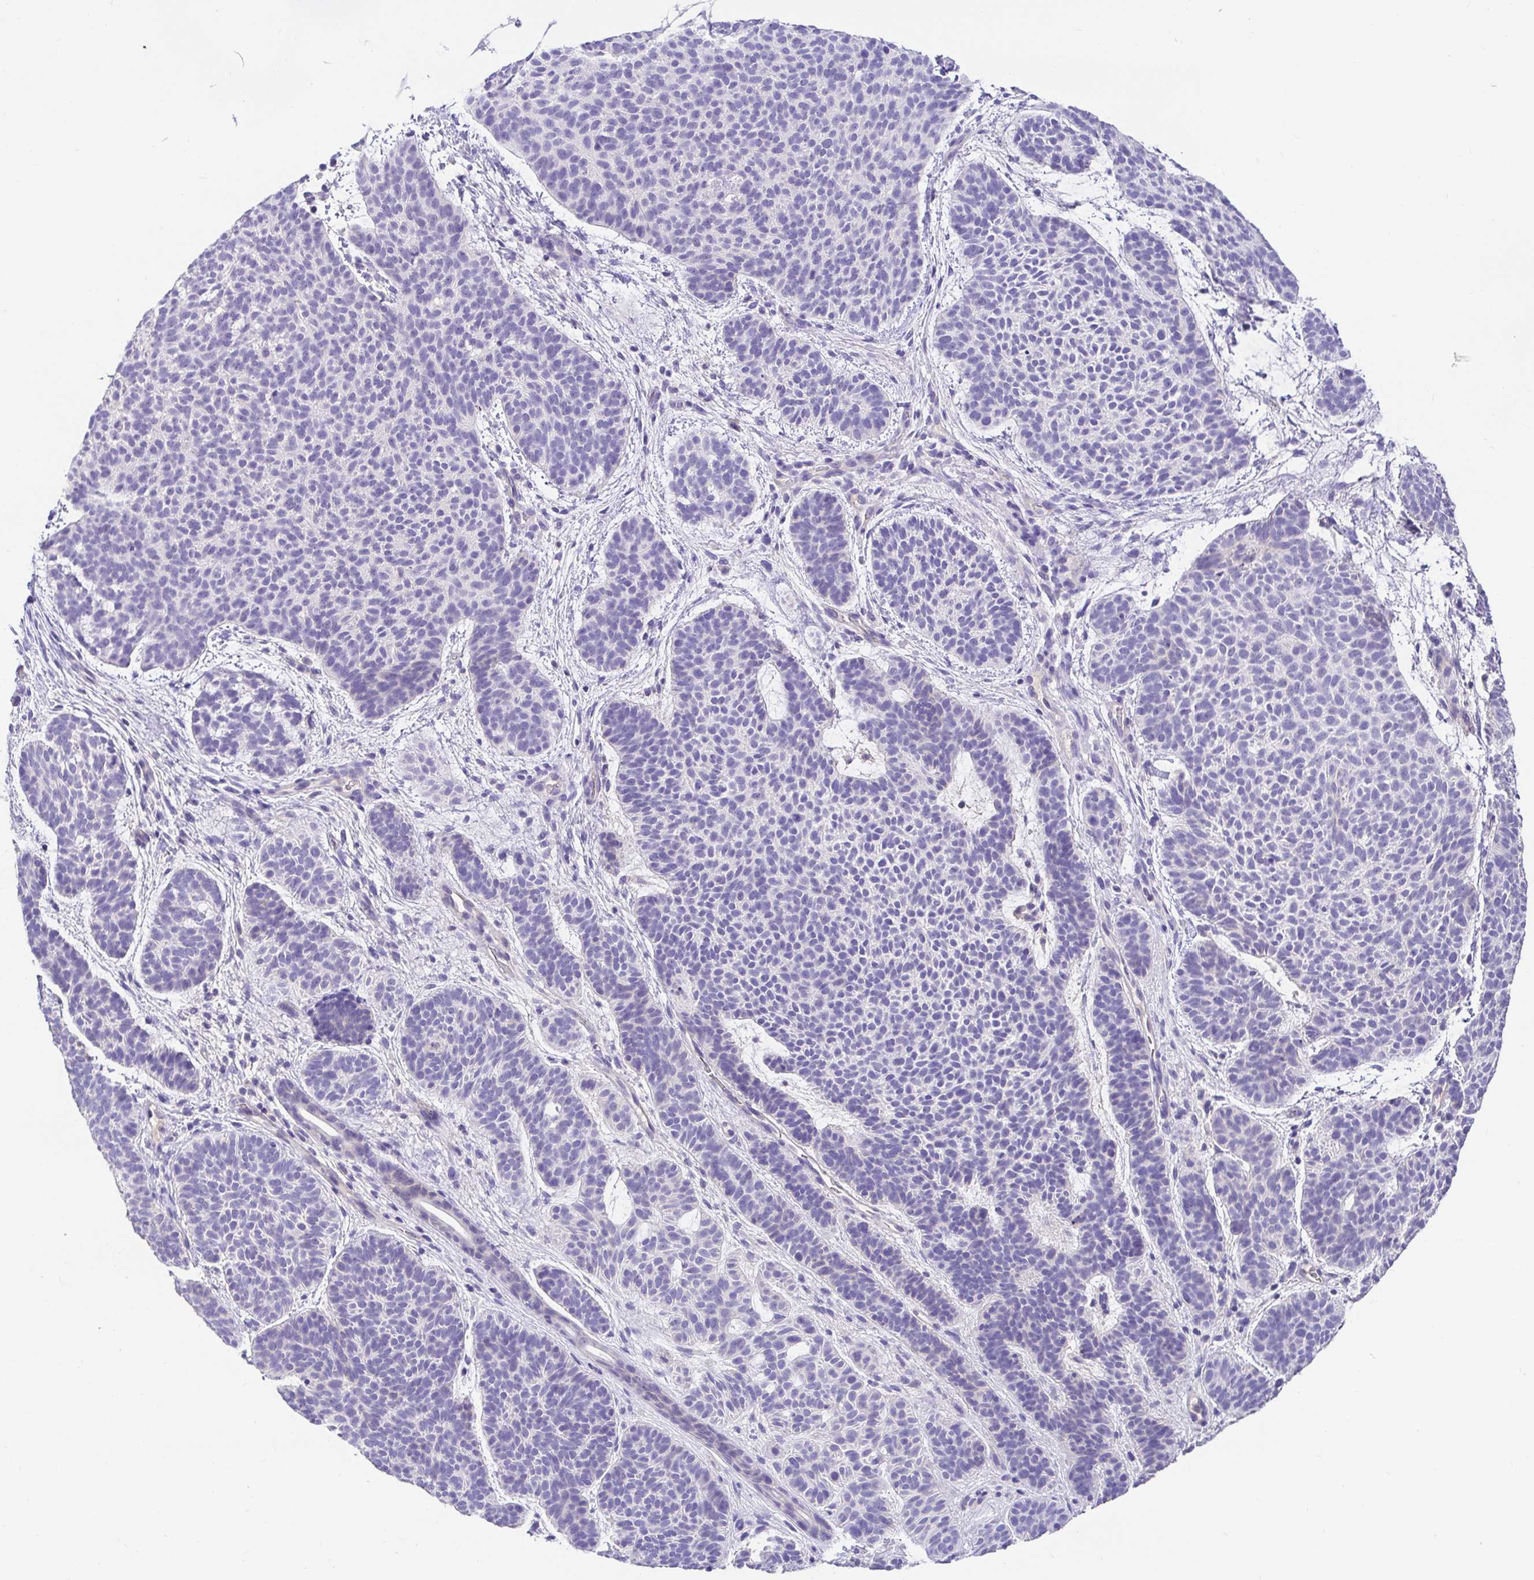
{"staining": {"intensity": "negative", "quantity": "none", "location": "none"}, "tissue": "skin cancer", "cell_type": "Tumor cells", "image_type": "cancer", "snomed": [{"axis": "morphology", "description": "Basal cell carcinoma"}, {"axis": "topography", "description": "Skin"}, {"axis": "topography", "description": "Skin of face"}], "caption": "This is an immunohistochemistry photomicrograph of human skin cancer (basal cell carcinoma). There is no staining in tumor cells.", "gene": "CDO1", "patient": {"sex": "male", "age": 73}}